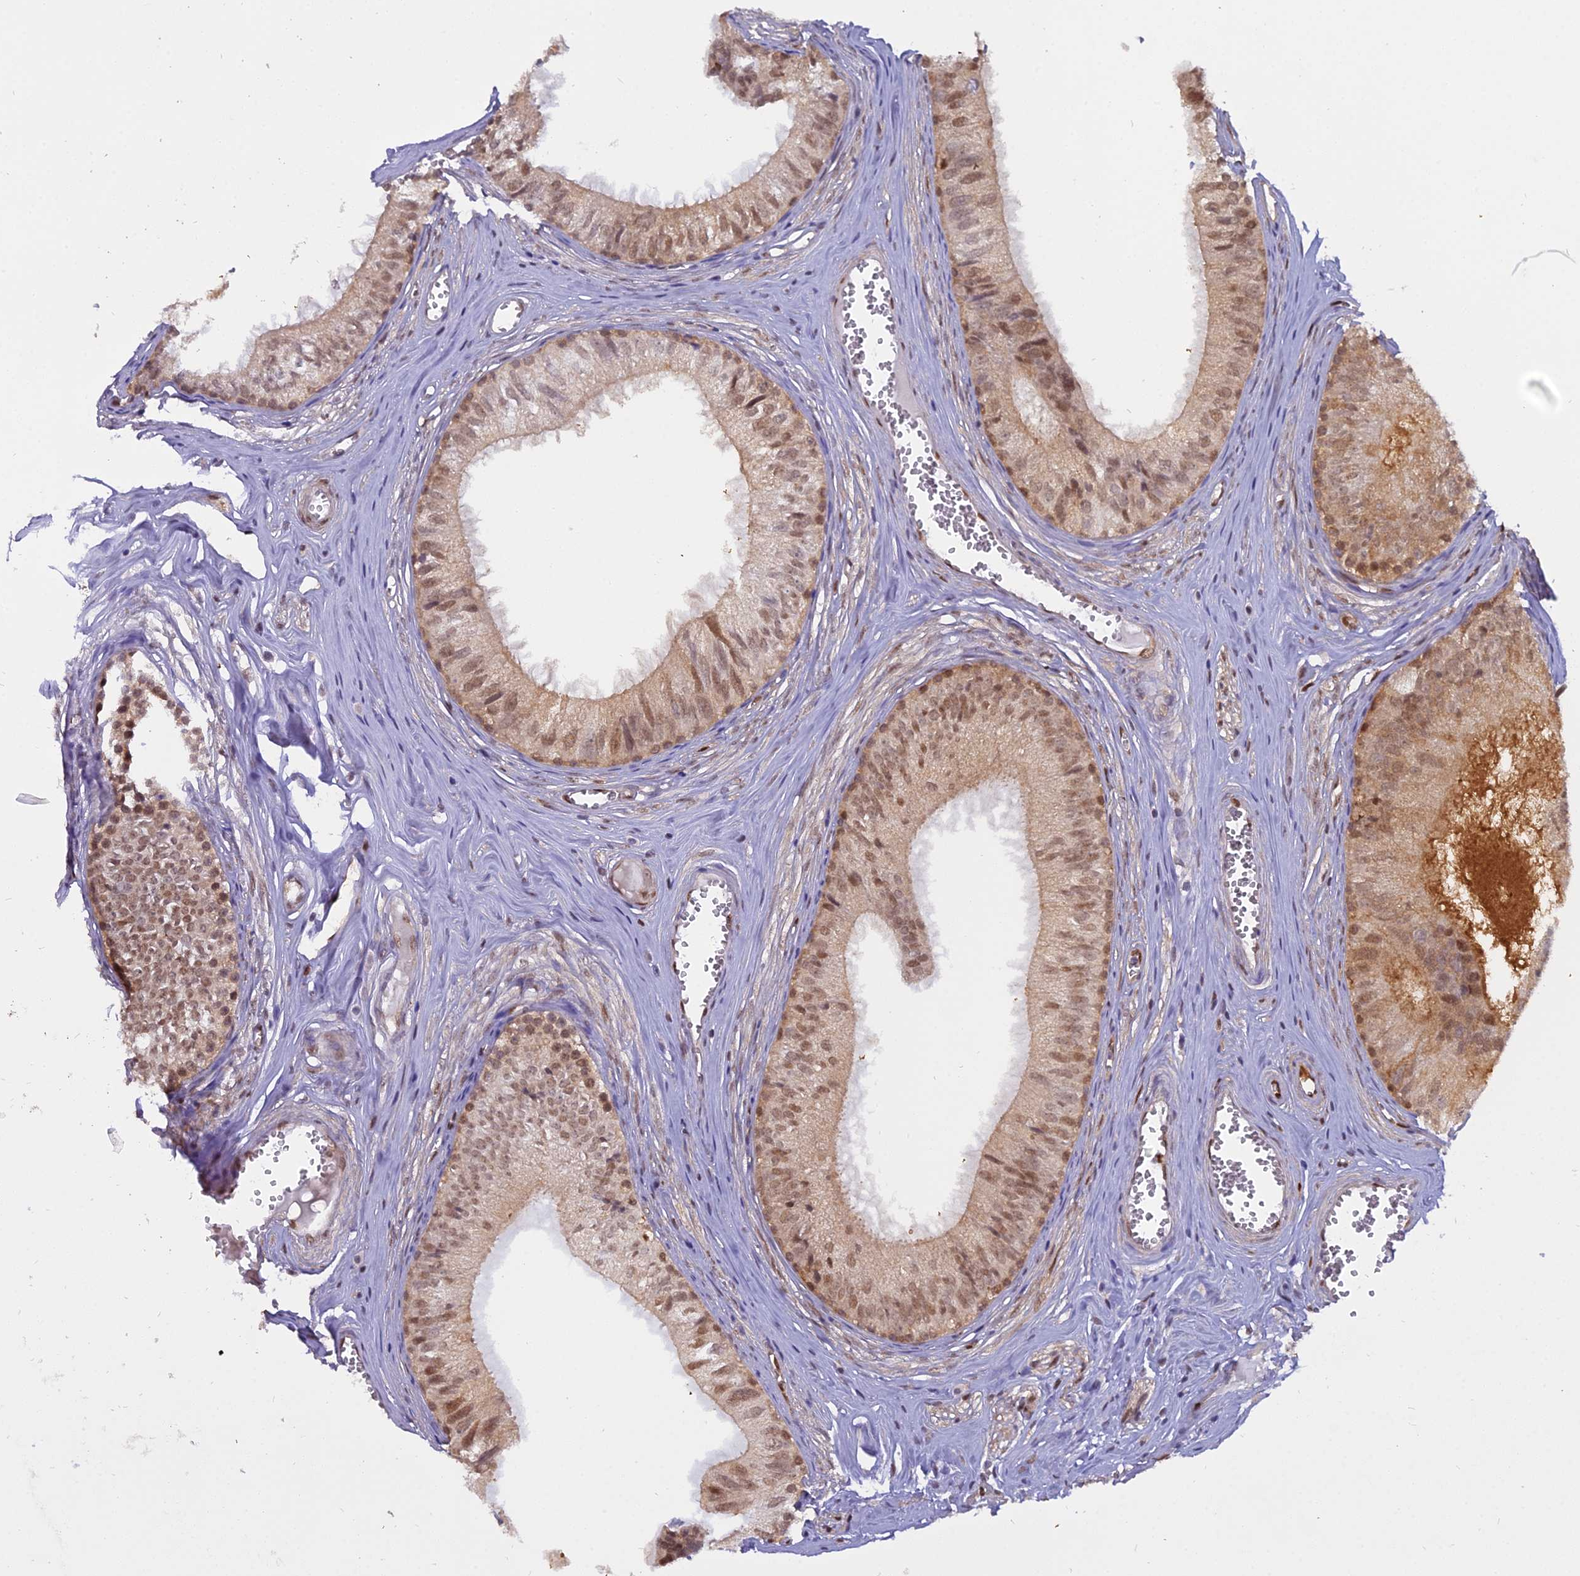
{"staining": {"intensity": "moderate", "quantity": ">75%", "location": "cytoplasmic/membranous,nuclear"}, "tissue": "epididymis", "cell_type": "Glandular cells", "image_type": "normal", "snomed": [{"axis": "morphology", "description": "Normal tissue, NOS"}, {"axis": "topography", "description": "Epididymis"}], "caption": "Immunohistochemical staining of normal epididymis shows moderate cytoplasmic/membranous,nuclear protein staining in approximately >75% of glandular cells.", "gene": "NPEPL1", "patient": {"sex": "male", "age": 36}}